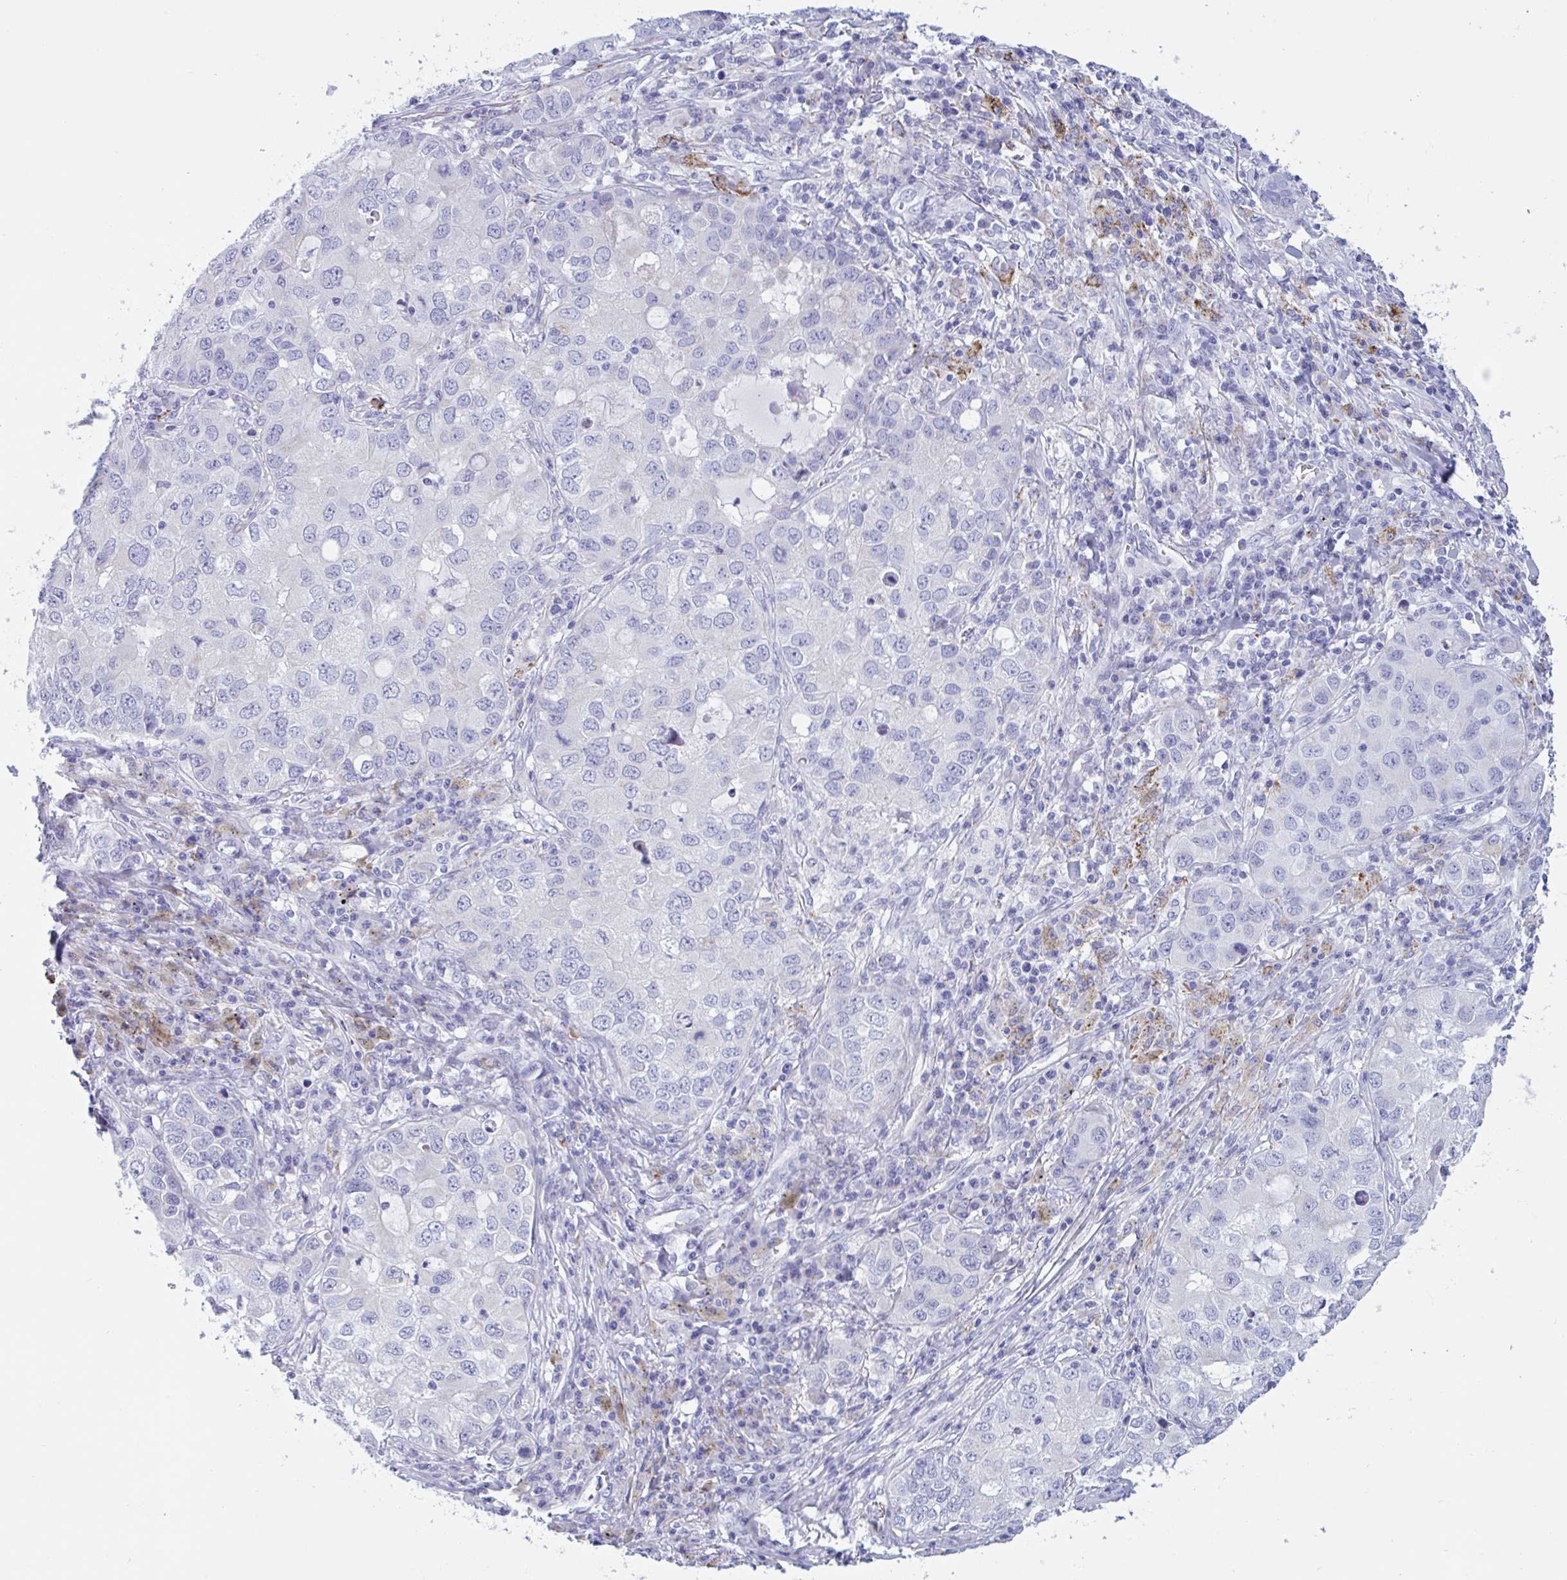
{"staining": {"intensity": "negative", "quantity": "none", "location": "none"}, "tissue": "lung cancer", "cell_type": "Tumor cells", "image_type": "cancer", "snomed": [{"axis": "morphology", "description": "Normal morphology"}, {"axis": "morphology", "description": "Adenocarcinoma, NOS"}, {"axis": "topography", "description": "Lymph node"}, {"axis": "topography", "description": "Lung"}], "caption": "DAB (3,3'-diaminobenzidine) immunohistochemical staining of lung cancer (adenocarcinoma) shows no significant positivity in tumor cells.", "gene": "OXLD1", "patient": {"sex": "female", "age": 51}}